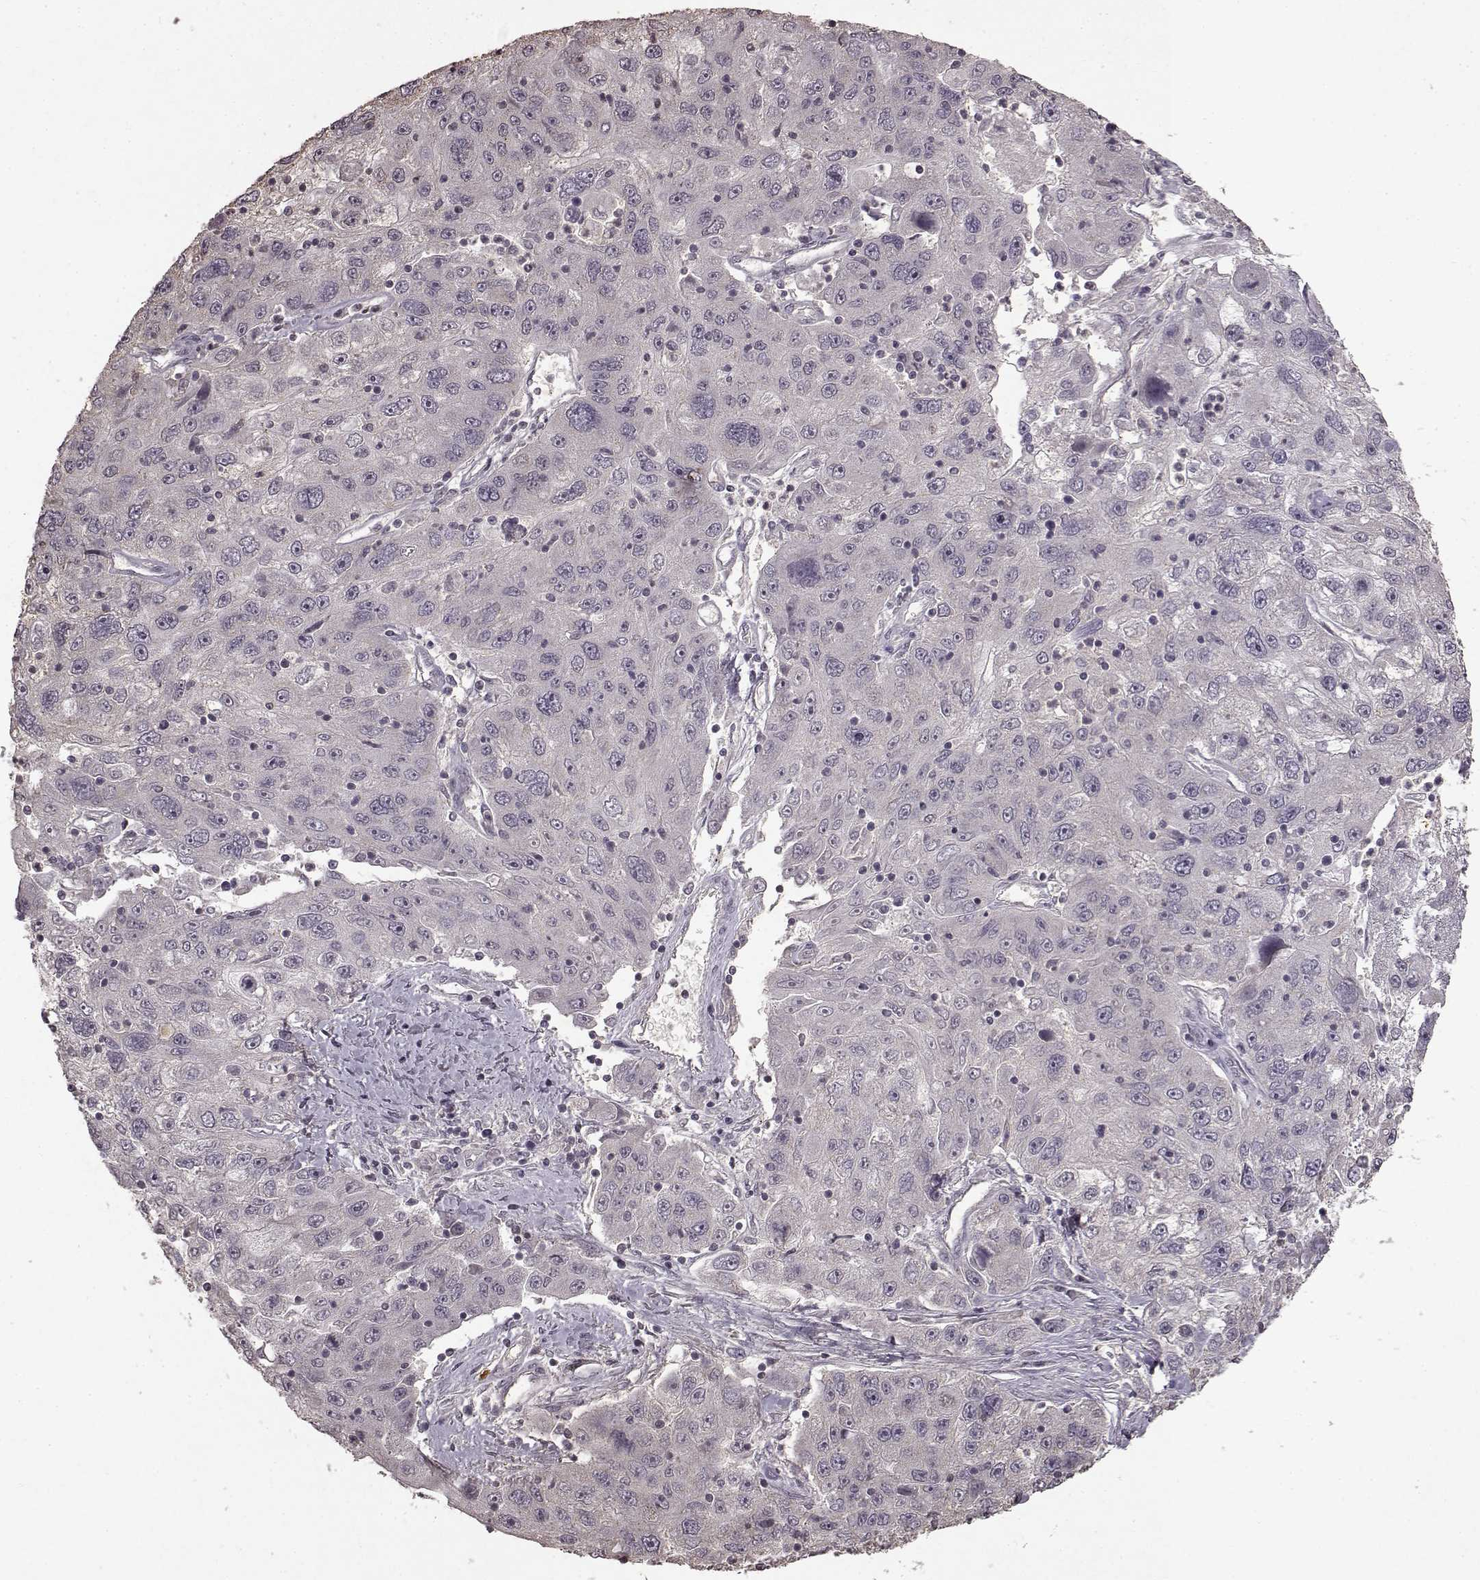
{"staining": {"intensity": "negative", "quantity": "none", "location": "none"}, "tissue": "stomach cancer", "cell_type": "Tumor cells", "image_type": "cancer", "snomed": [{"axis": "morphology", "description": "Adenocarcinoma, NOS"}, {"axis": "topography", "description": "Stomach"}], "caption": "Tumor cells show no significant protein expression in stomach adenocarcinoma.", "gene": "LHB", "patient": {"sex": "male", "age": 56}}